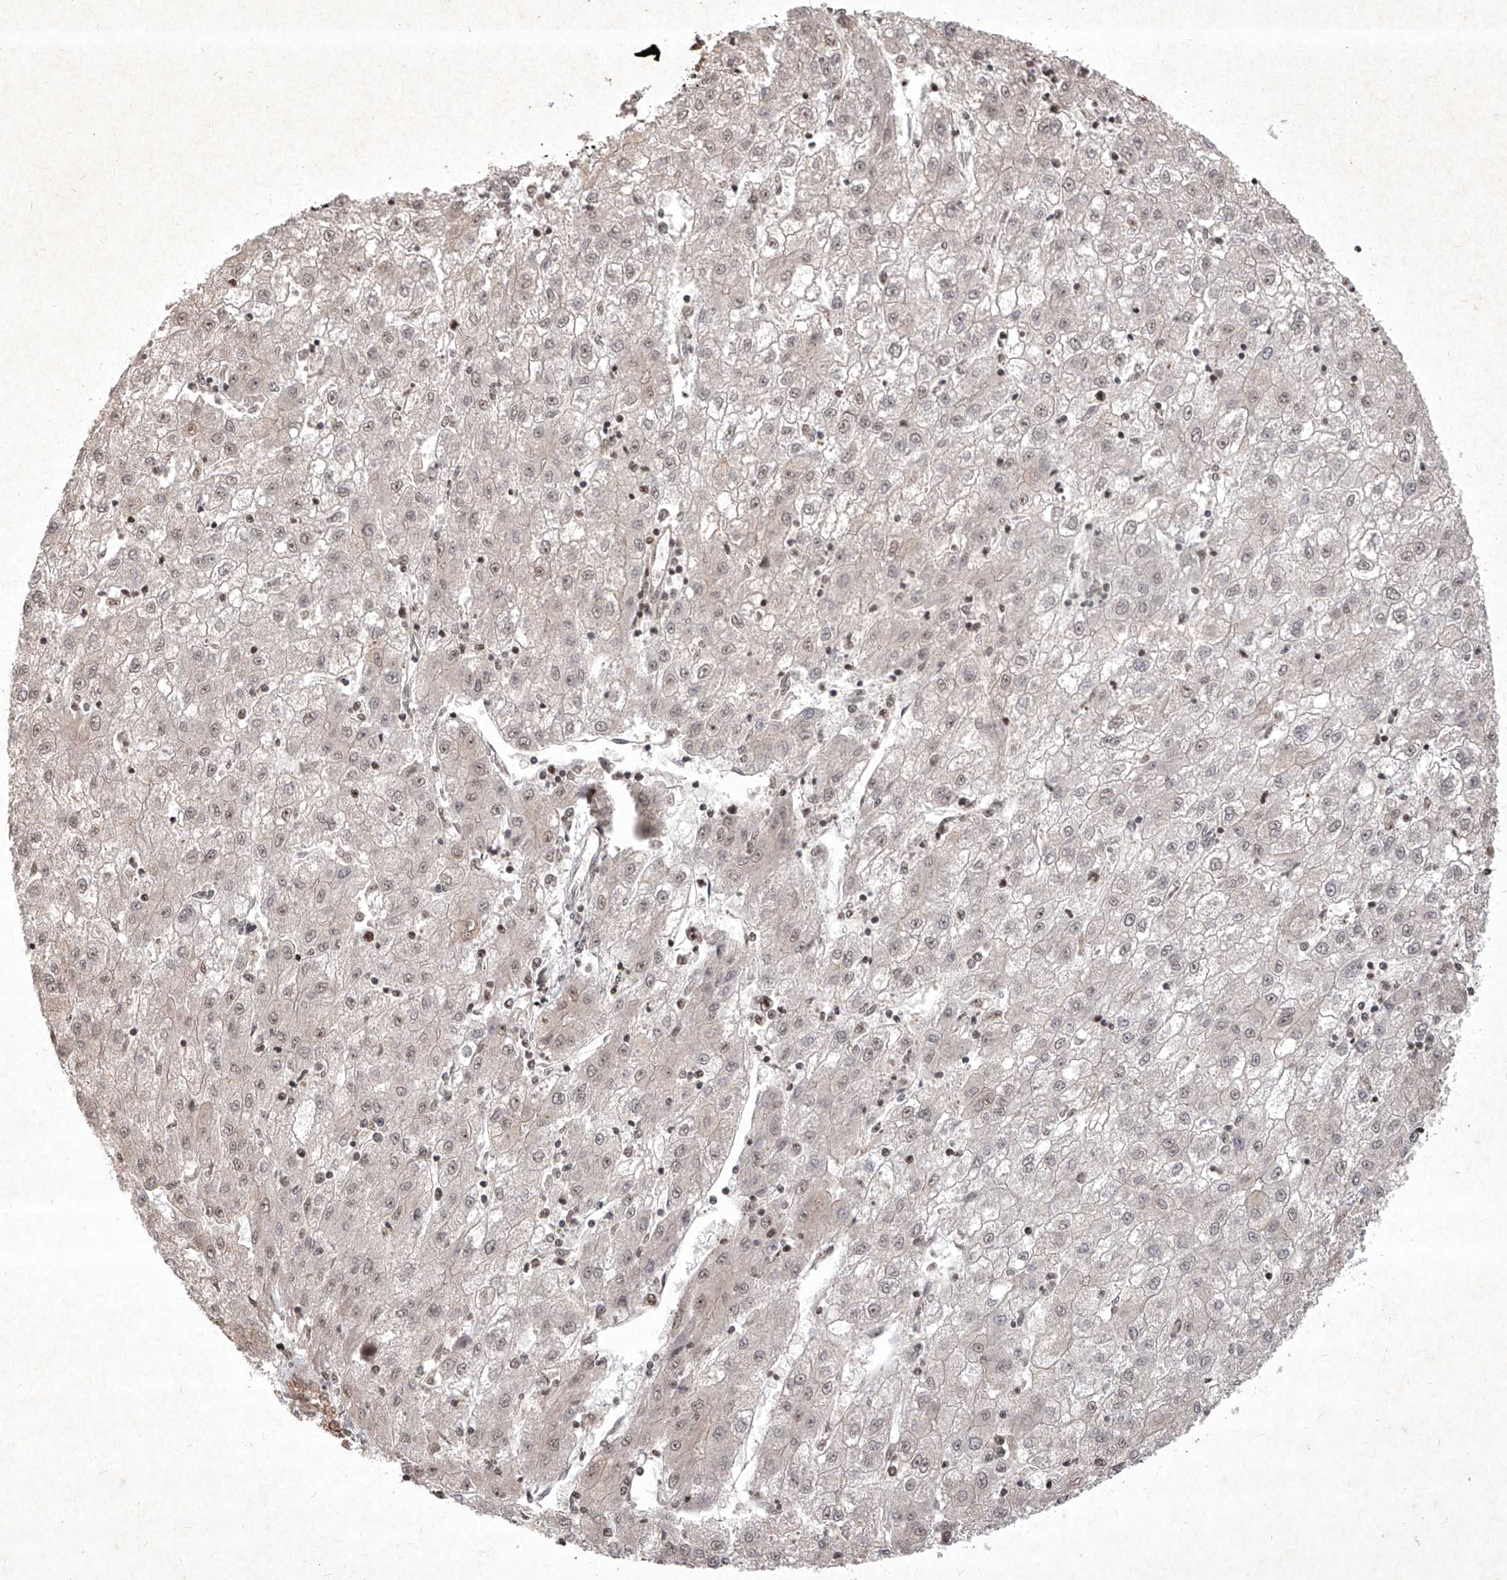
{"staining": {"intensity": "weak", "quantity": "<25%", "location": "nuclear"}, "tissue": "liver cancer", "cell_type": "Tumor cells", "image_type": "cancer", "snomed": [{"axis": "morphology", "description": "Carcinoma, Hepatocellular, NOS"}, {"axis": "topography", "description": "Liver"}], "caption": "High power microscopy image of an immunohistochemistry (IHC) image of hepatocellular carcinoma (liver), revealing no significant expression in tumor cells.", "gene": "IRF2", "patient": {"sex": "male", "age": 72}}